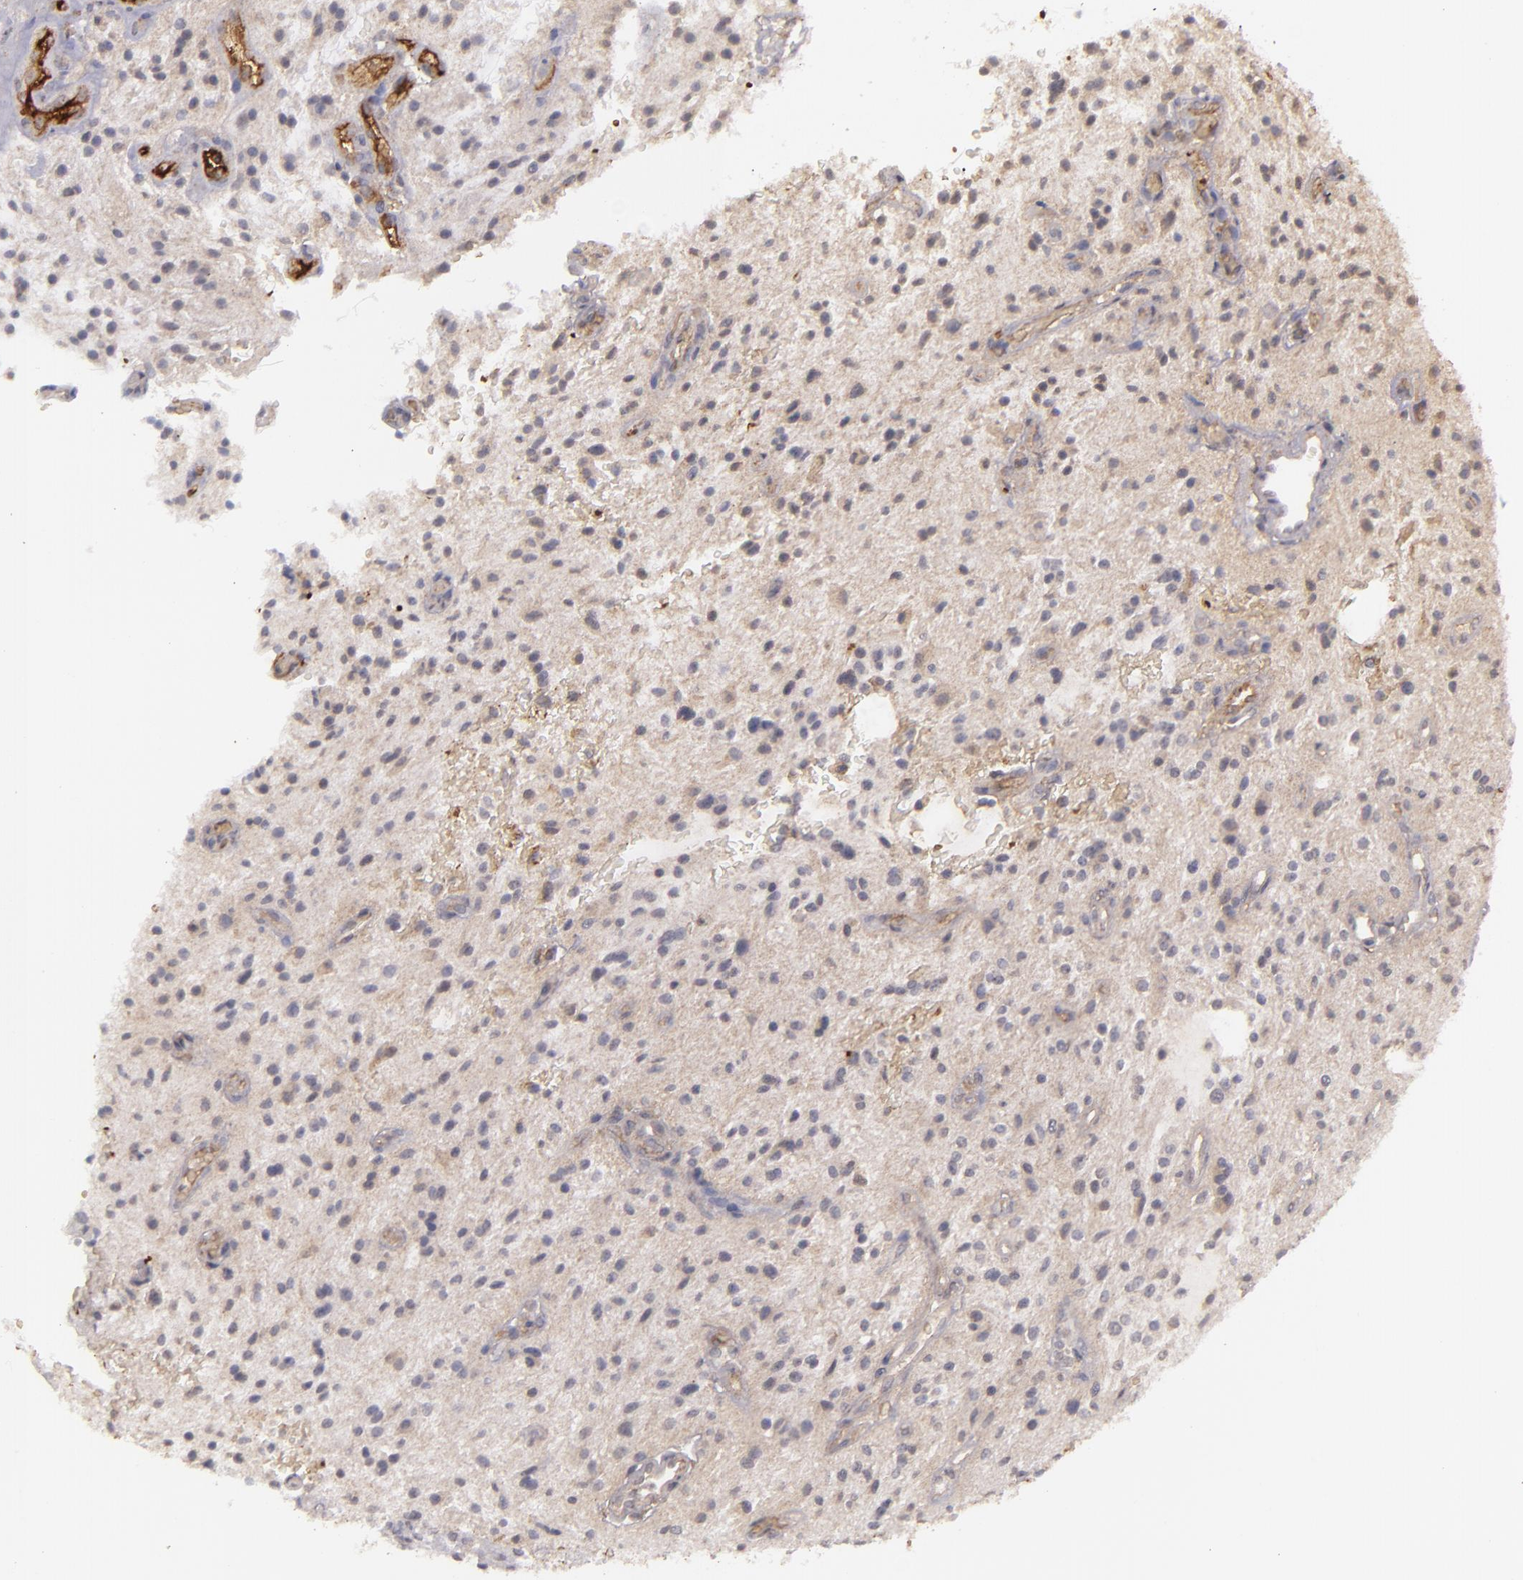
{"staining": {"intensity": "negative", "quantity": "none", "location": "none"}, "tissue": "glioma", "cell_type": "Tumor cells", "image_type": "cancer", "snomed": [{"axis": "morphology", "description": "Glioma, malignant, NOS"}, {"axis": "topography", "description": "Cerebellum"}], "caption": "IHC image of neoplastic tissue: malignant glioma stained with DAB (3,3'-diaminobenzidine) demonstrates no significant protein expression in tumor cells. Nuclei are stained in blue.", "gene": "ACE", "patient": {"sex": "female", "age": 10}}